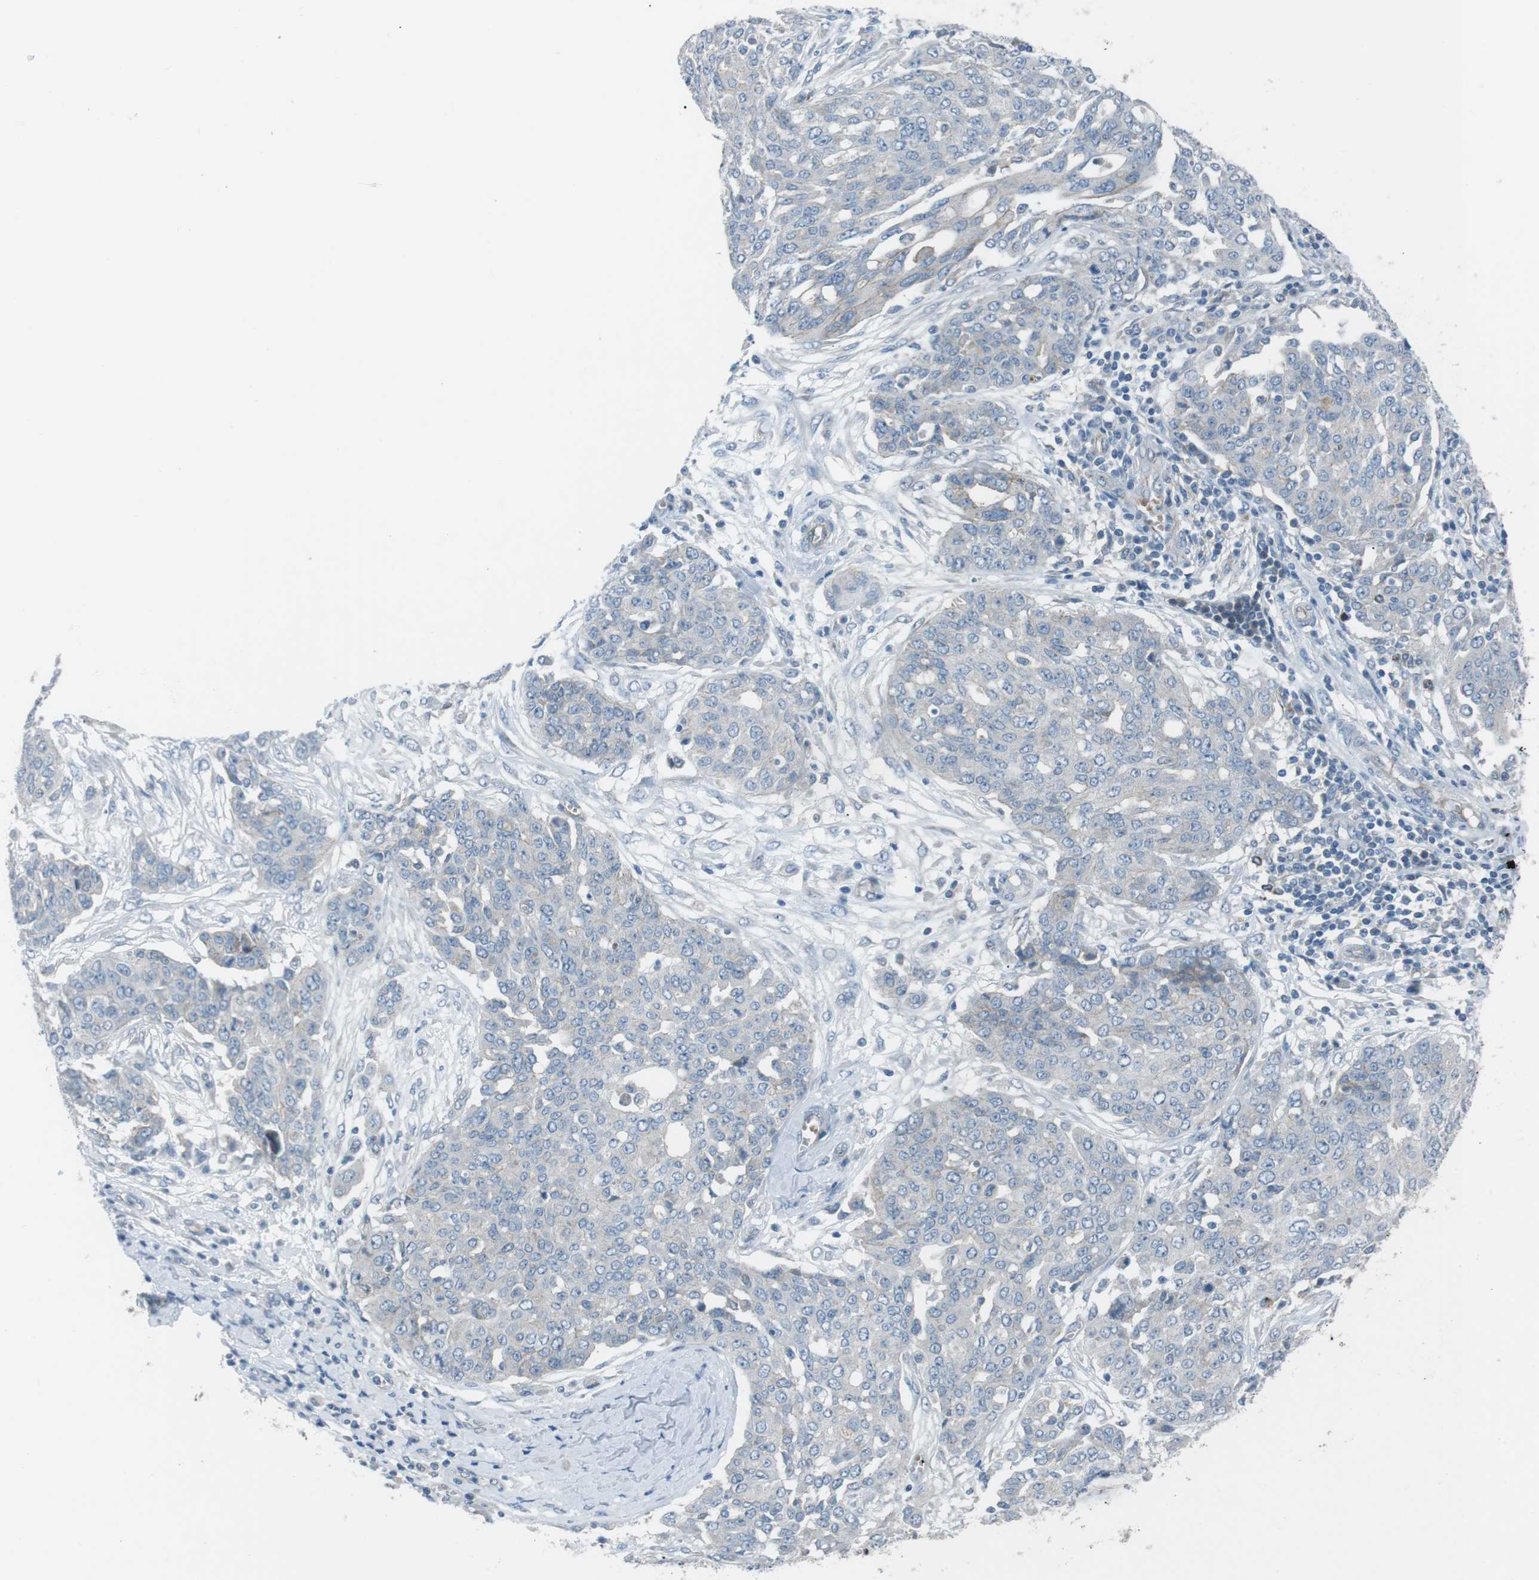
{"staining": {"intensity": "negative", "quantity": "none", "location": "none"}, "tissue": "ovarian cancer", "cell_type": "Tumor cells", "image_type": "cancer", "snomed": [{"axis": "morphology", "description": "Cystadenocarcinoma, serous, NOS"}, {"axis": "topography", "description": "Soft tissue"}, {"axis": "topography", "description": "Ovary"}], "caption": "Human ovarian serous cystadenocarcinoma stained for a protein using immunohistochemistry (IHC) shows no positivity in tumor cells.", "gene": "SPTA1", "patient": {"sex": "female", "age": 57}}